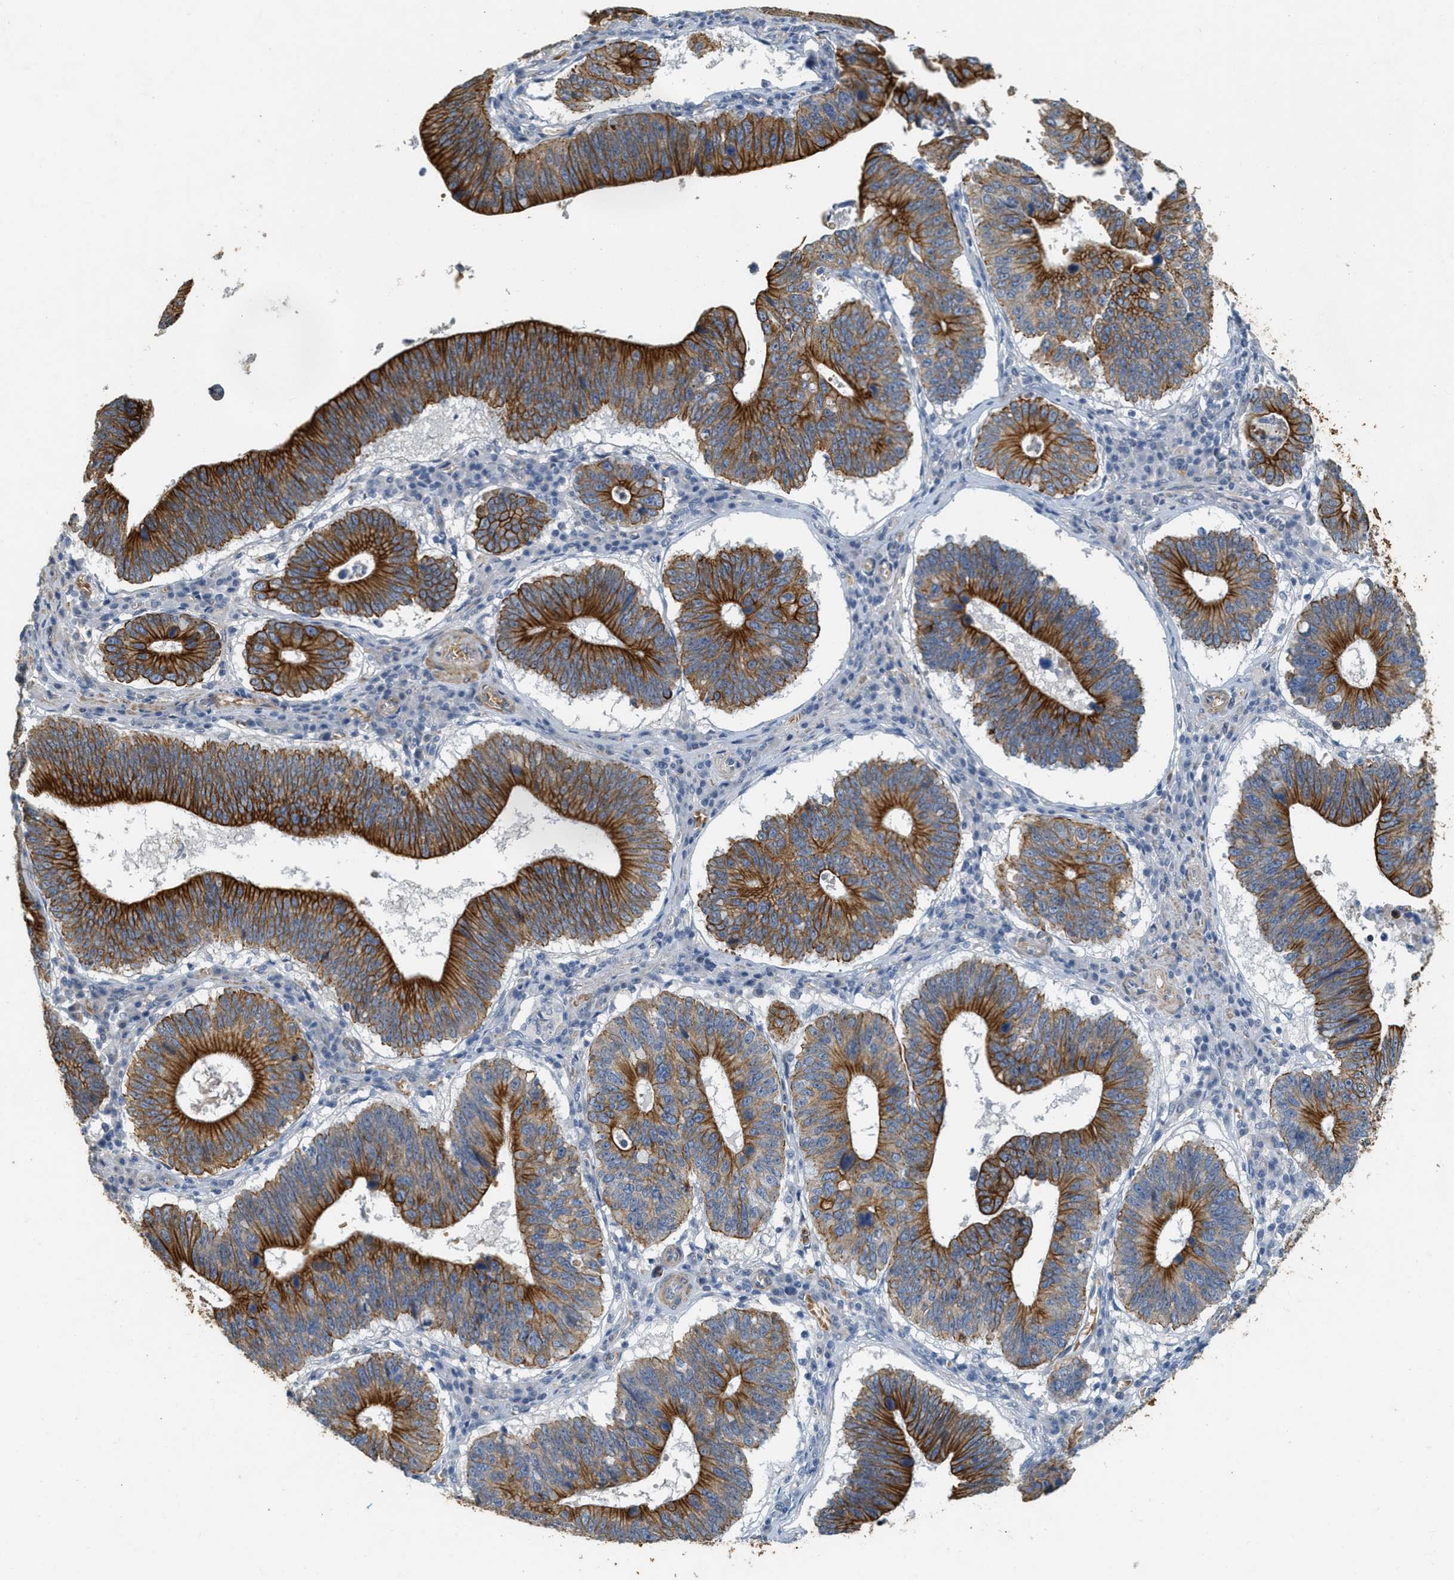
{"staining": {"intensity": "strong", "quantity": ">75%", "location": "cytoplasmic/membranous"}, "tissue": "stomach cancer", "cell_type": "Tumor cells", "image_type": "cancer", "snomed": [{"axis": "morphology", "description": "Adenocarcinoma, NOS"}, {"axis": "topography", "description": "Stomach"}], "caption": "Immunohistochemistry (DAB (3,3'-diaminobenzidine)) staining of stomach adenocarcinoma demonstrates strong cytoplasmic/membranous protein positivity in approximately >75% of tumor cells. Immunohistochemistry stains the protein of interest in brown and the nuclei are stained blue.", "gene": "MRS2", "patient": {"sex": "male", "age": 59}}